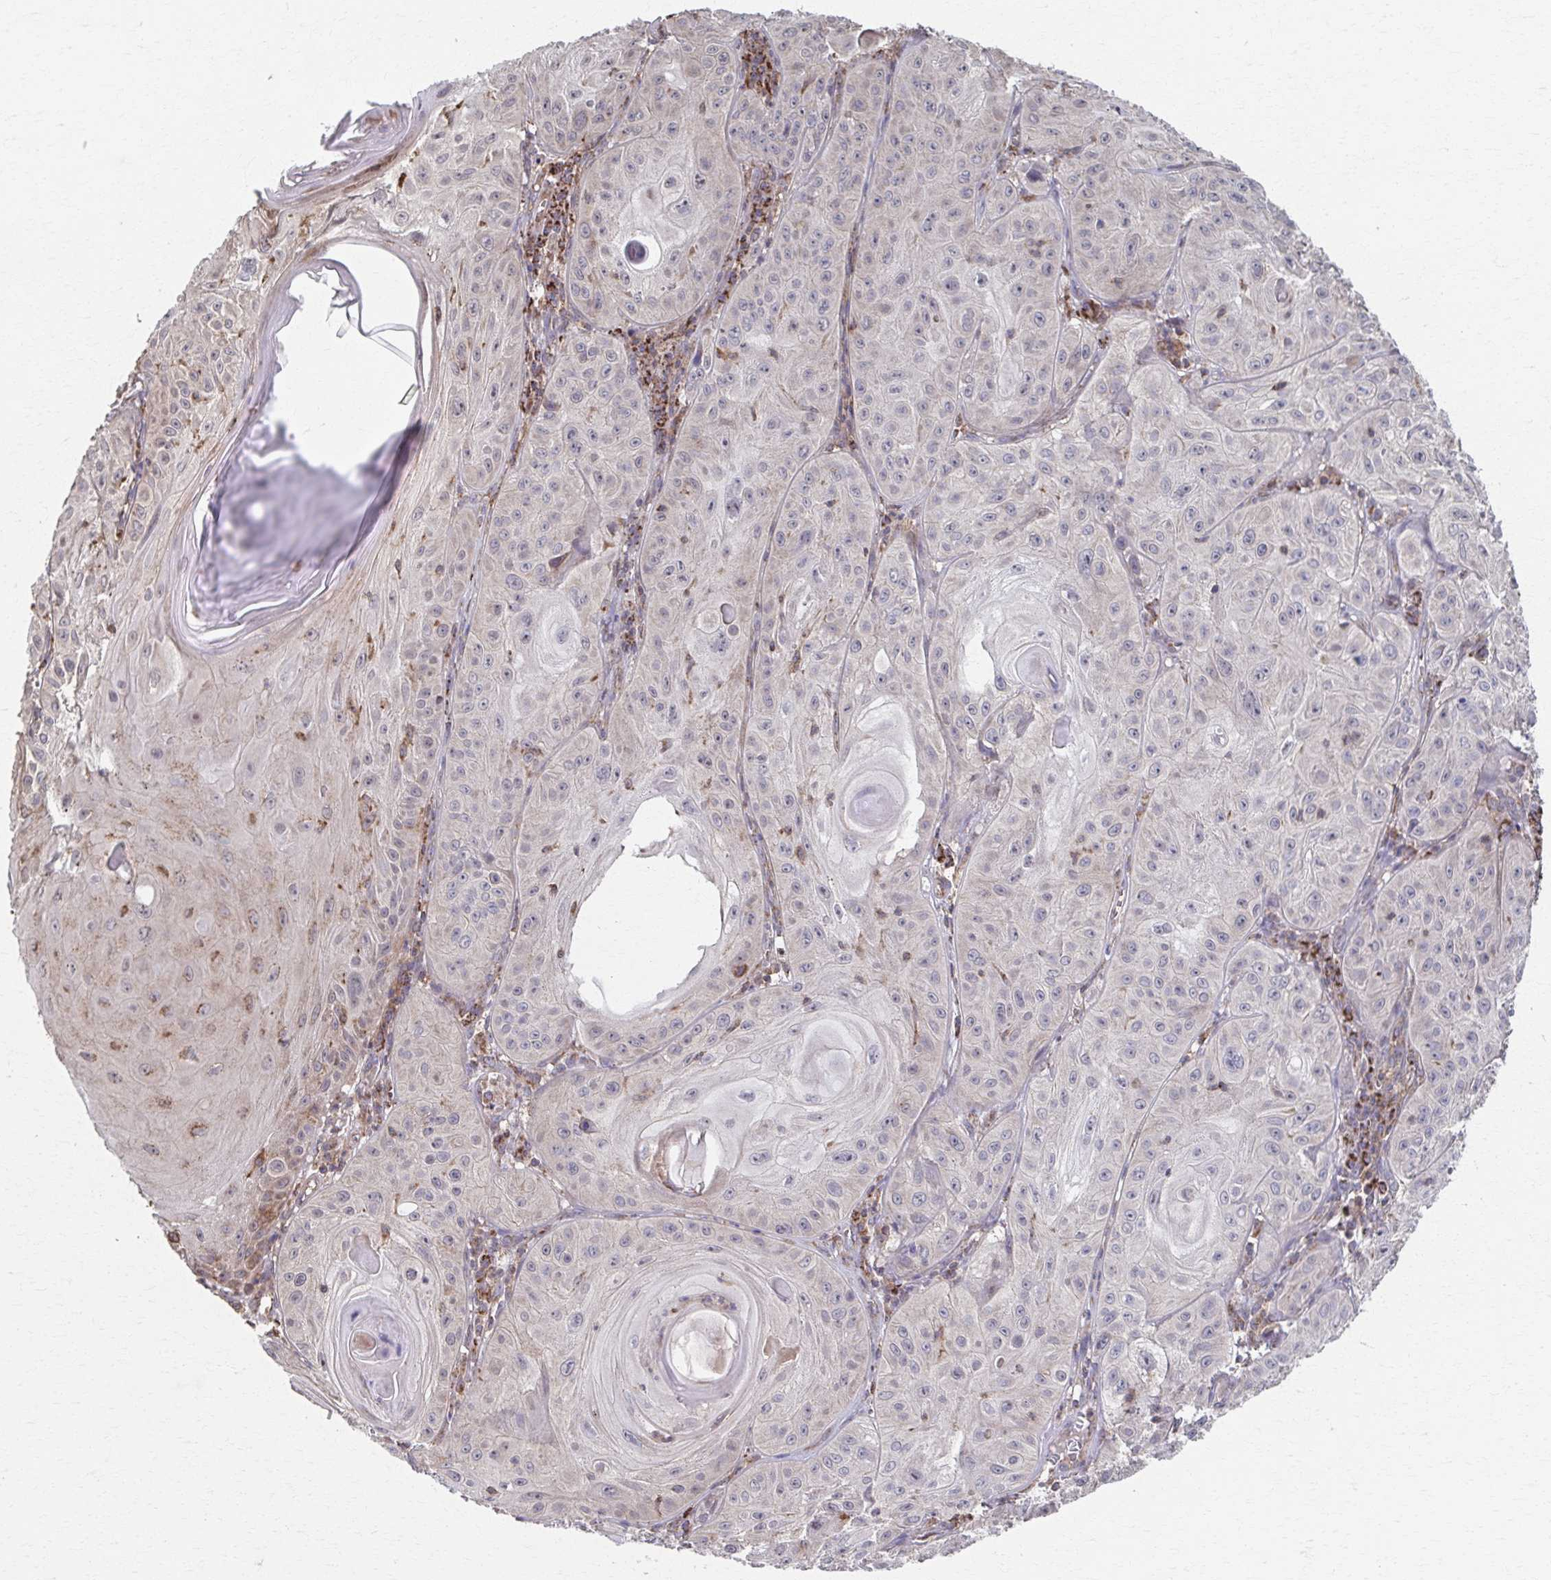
{"staining": {"intensity": "negative", "quantity": "none", "location": "none"}, "tissue": "skin cancer", "cell_type": "Tumor cells", "image_type": "cancer", "snomed": [{"axis": "morphology", "description": "Squamous cell carcinoma, NOS"}, {"axis": "topography", "description": "Skin"}], "caption": "The immunohistochemistry (IHC) micrograph has no significant expression in tumor cells of skin cancer tissue.", "gene": "KLHL34", "patient": {"sex": "male", "age": 85}}